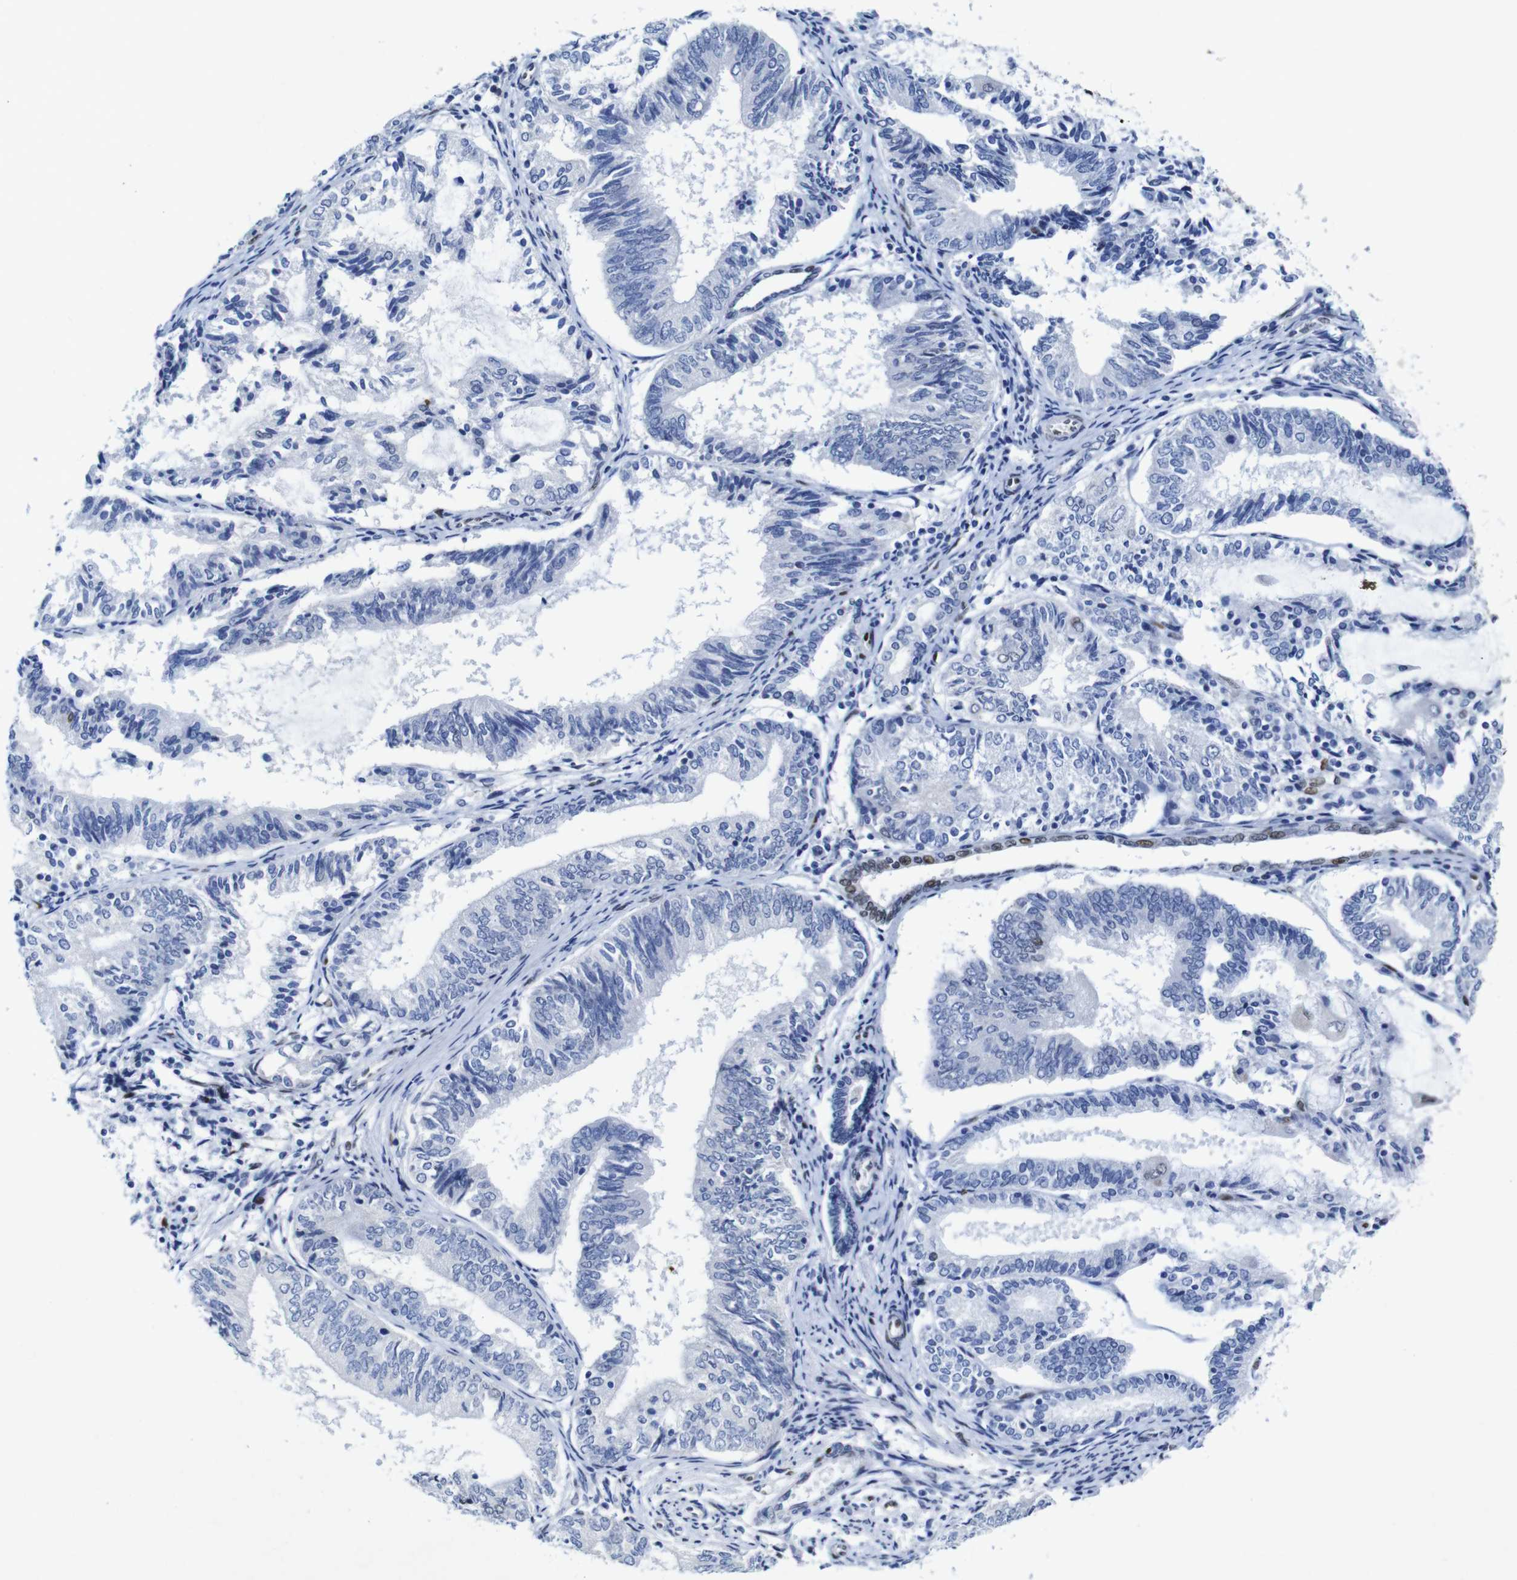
{"staining": {"intensity": "negative", "quantity": "none", "location": "none"}, "tissue": "endometrial cancer", "cell_type": "Tumor cells", "image_type": "cancer", "snomed": [{"axis": "morphology", "description": "Adenocarcinoma, NOS"}, {"axis": "topography", "description": "Endometrium"}], "caption": "Adenocarcinoma (endometrial) was stained to show a protein in brown. There is no significant staining in tumor cells.", "gene": "FOSL2", "patient": {"sex": "female", "age": 81}}